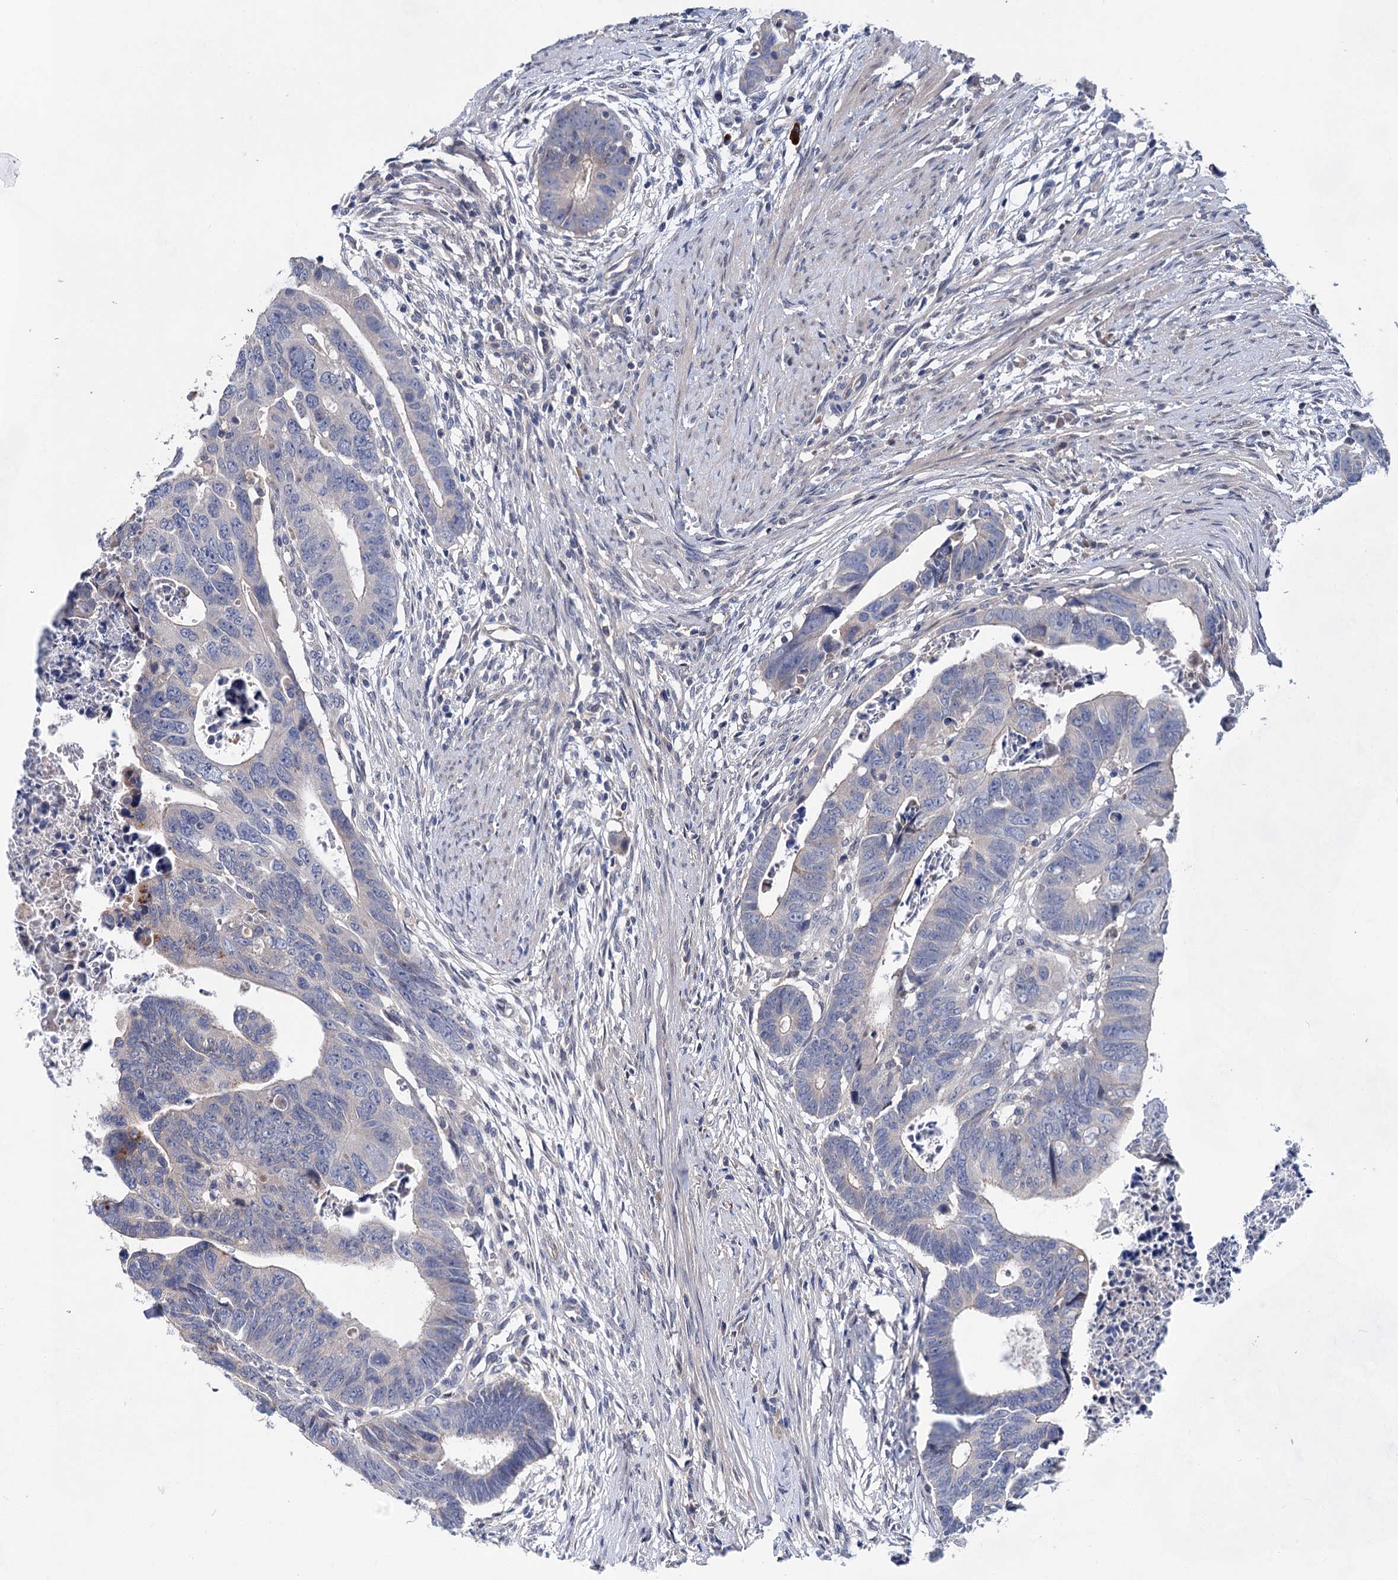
{"staining": {"intensity": "negative", "quantity": "none", "location": "none"}, "tissue": "colorectal cancer", "cell_type": "Tumor cells", "image_type": "cancer", "snomed": [{"axis": "morphology", "description": "Adenocarcinoma, NOS"}, {"axis": "topography", "description": "Rectum"}], "caption": "Immunohistochemistry (IHC) photomicrograph of neoplastic tissue: human colorectal adenocarcinoma stained with DAB reveals no significant protein staining in tumor cells. (Brightfield microscopy of DAB (3,3'-diaminobenzidine) immunohistochemistry (IHC) at high magnification).", "gene": "MORN3", "patient": {"sex": "female", "age": 65}}